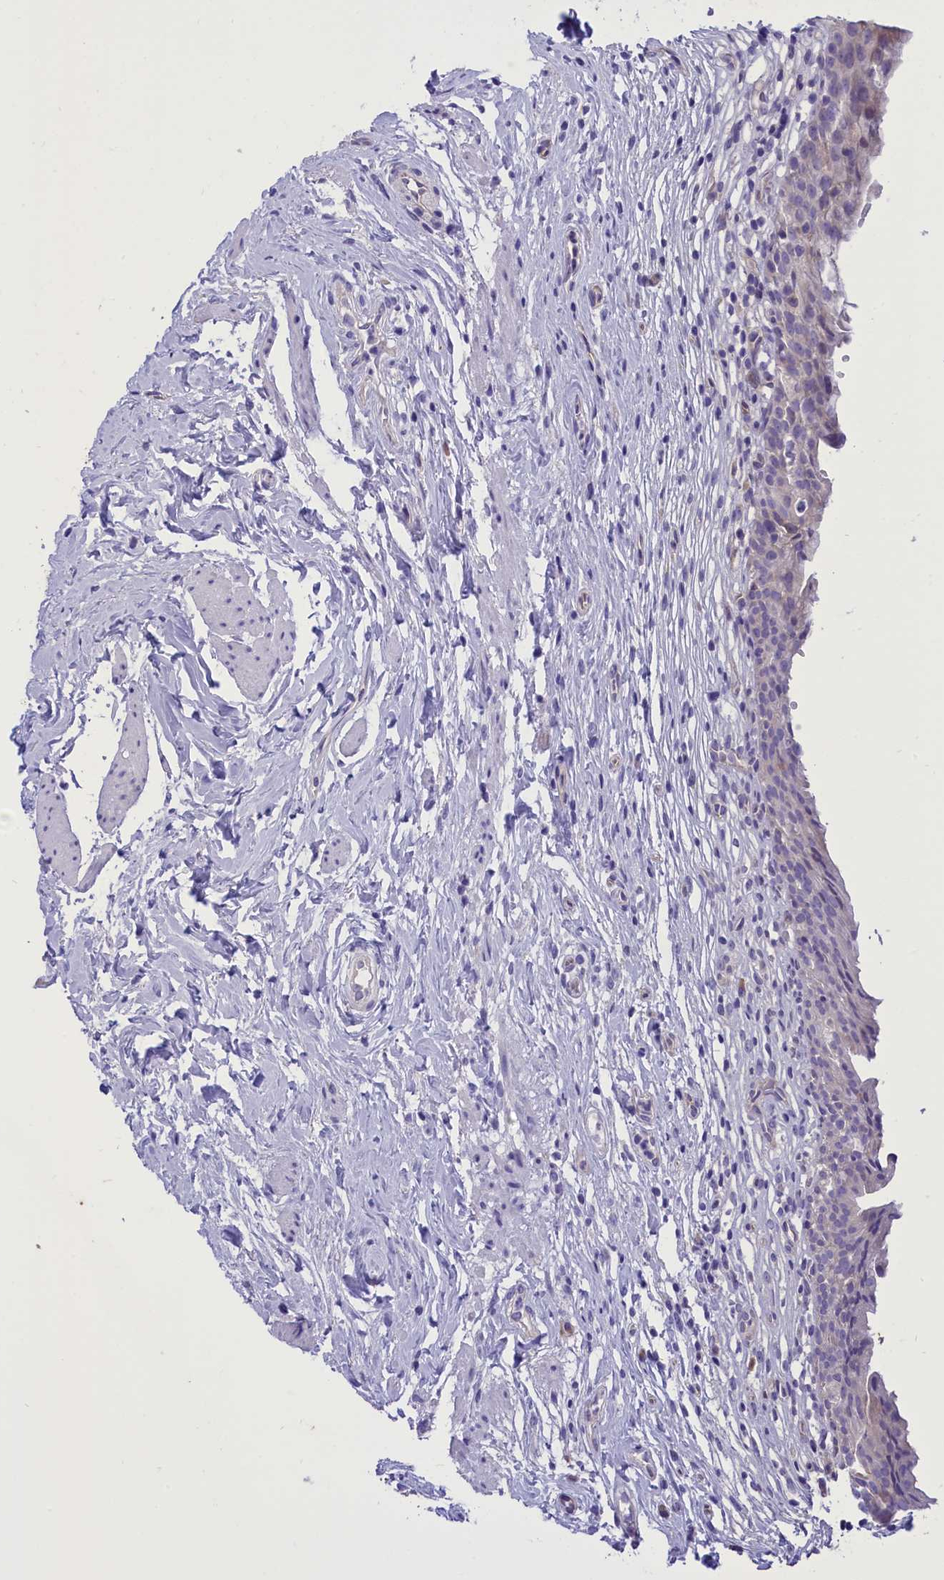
{"staining": {"intensity": "negative", "quantity": "none", "location": "none"}, "tissue": "urinary bladder", "cell_type": "Urothelial cells", "image_type": "normal", "snomed": [{"axis": "morphology", "description": "Normal tissue, NOS"}, {"axis": "morphology", "description": "Inflammation, NOS"}, {"axis": "topography", "description": "Urinary bladder"}], "caption": "This is a image of immunohistochemistry (IHC) staining of benign urinary bladder, which shows no staining in urothelial cells.", "gene": "DCAF16", "patient": {"sex": "male", "age": 63}}